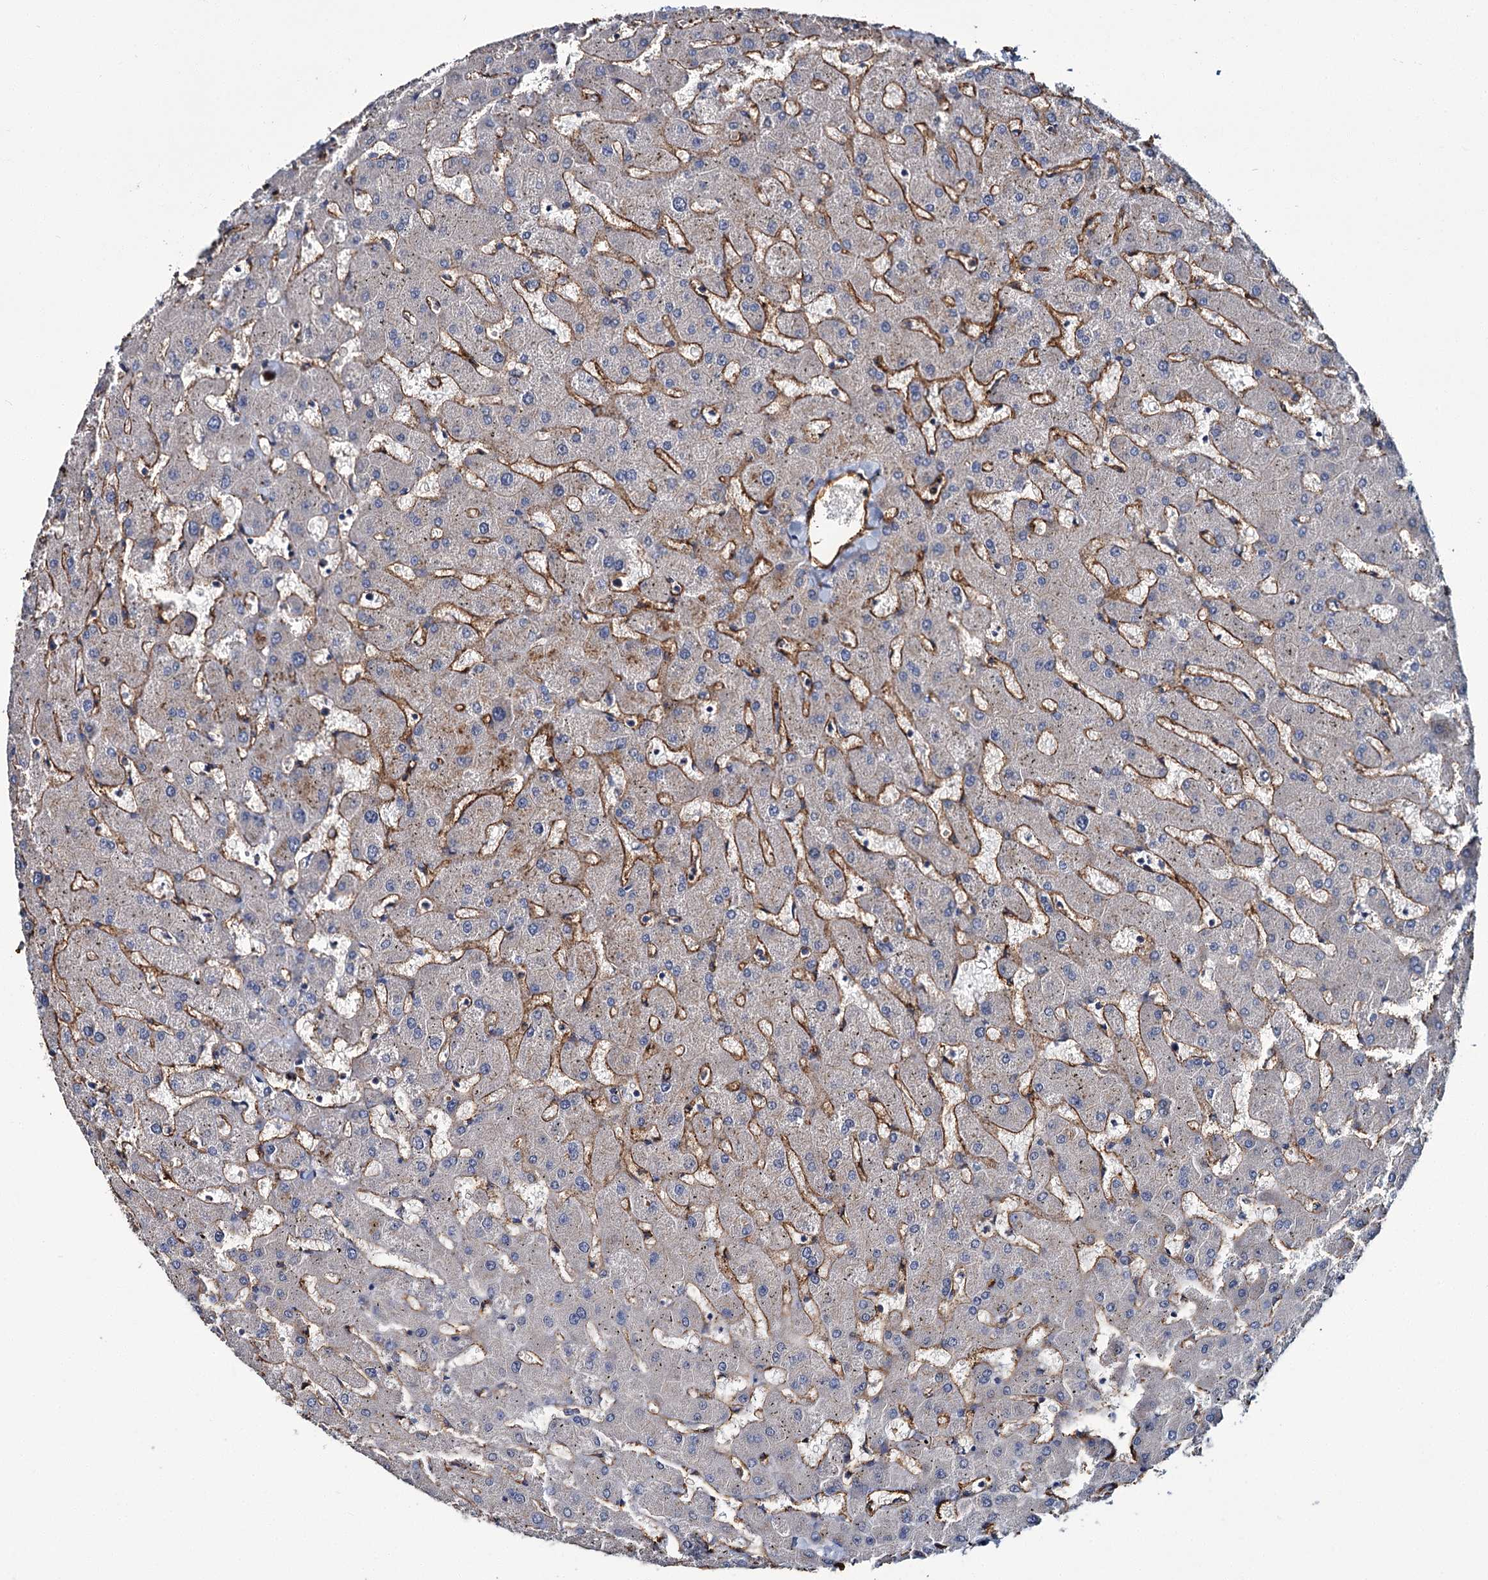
{"staining": {"intensity": "negative", "quantity": "none", "location": "none"}, "tissue": "liver", "cell_type": "Hepatocytes", "image_type": "normal", "snomed": [{"axis": "morphology", "description": "Normal tissue, NOS"}, {"axis": "topography", "description": "Liver"}], "caption": "Immunohistochemistry (IHC) histopathology image of benign liver: human liver stained with DAB (3,3'-diaminobenzidine) demonstrates no significant protein positivity in hepatocytes.", "gene": "CACNA1C", "patient": {"sex": "female", "age": 63}}